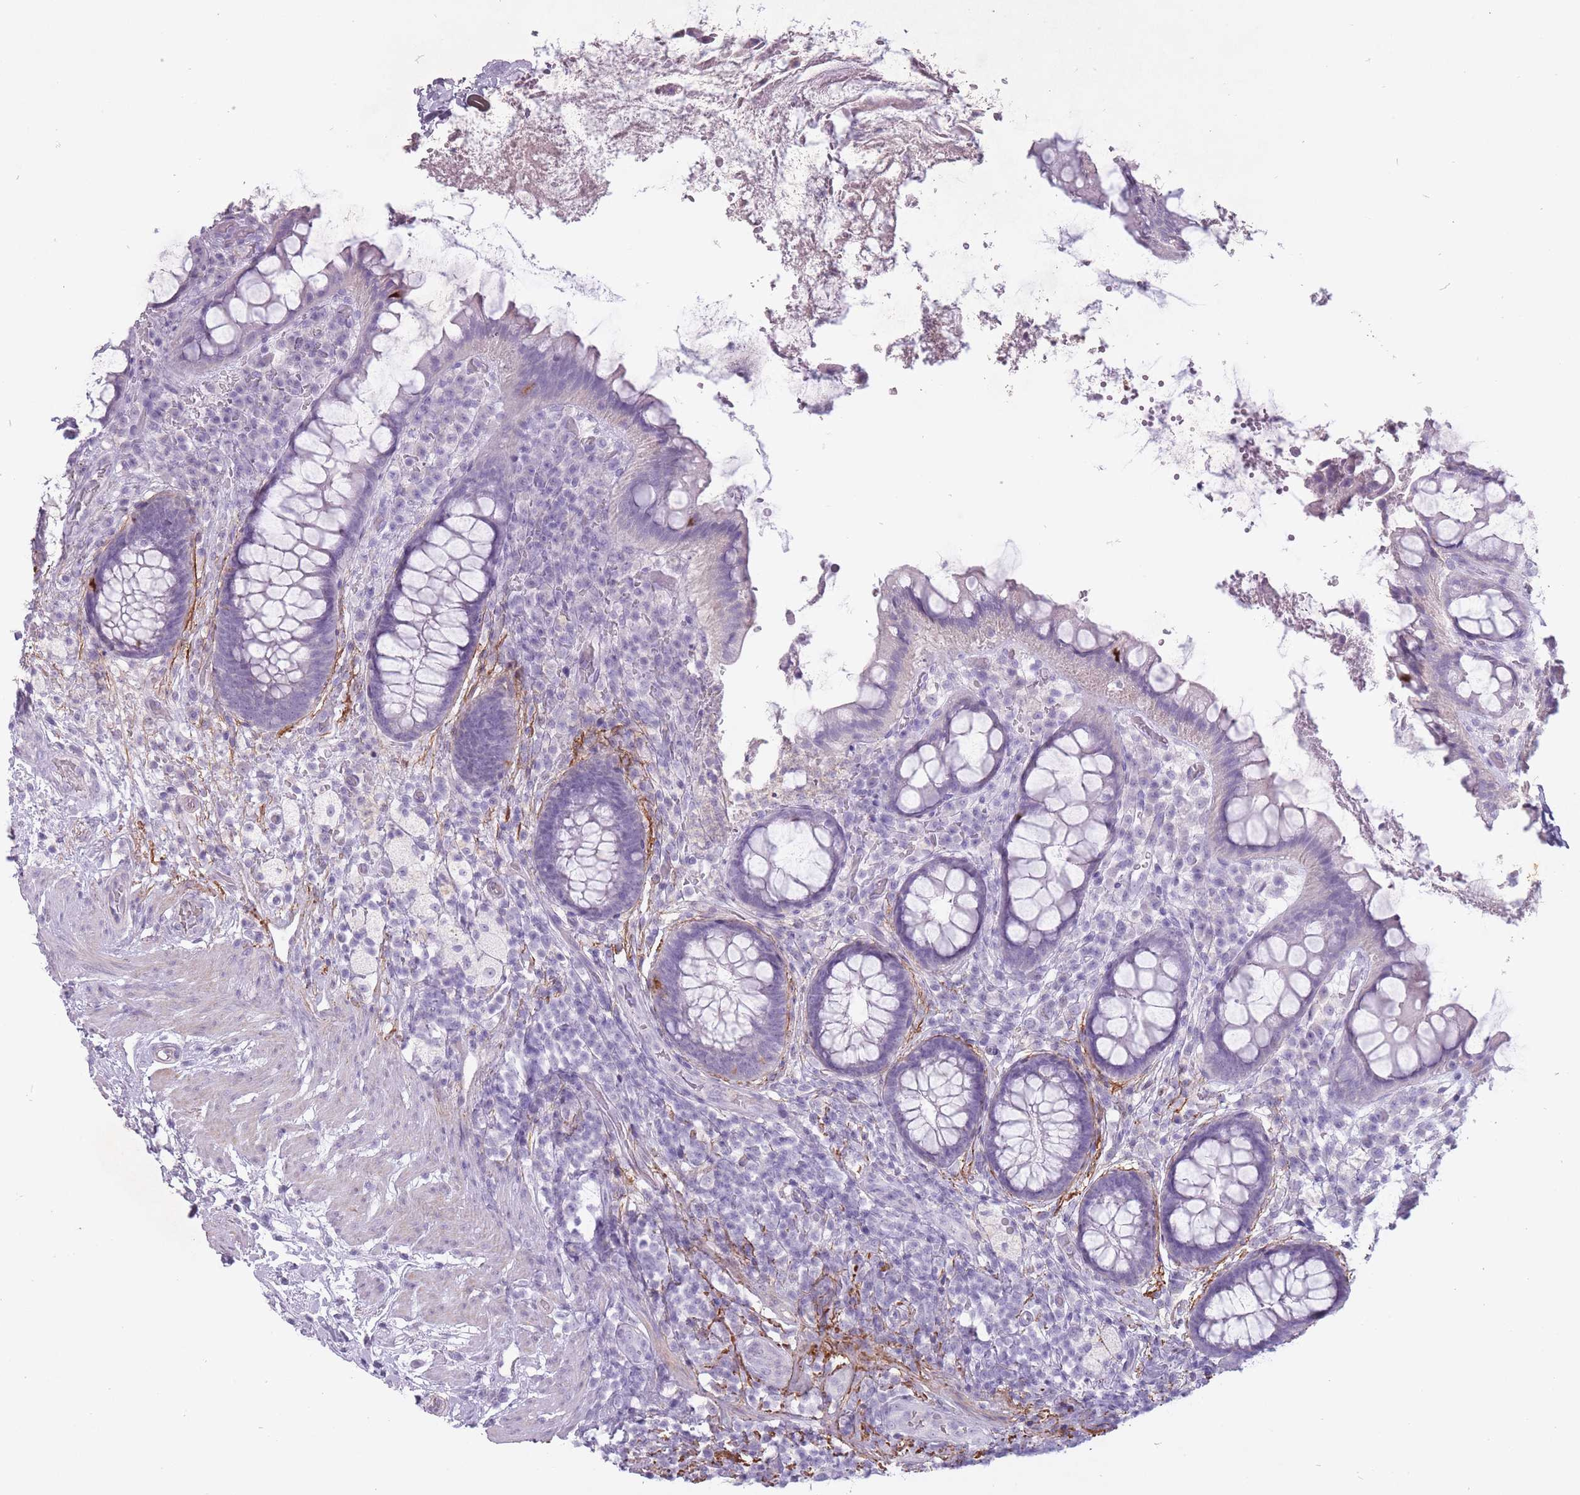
{"staining": {"intensity": "negative", "quantity": "none", "location": "none"}, "tissue": "rectum", "cell_type": "Glandular cells", "image_type": "normal", "snomed": [{"axis": "morphology", "description": "Normal tissue, NOS"}, {"axis": "topography", "description": "Rectum"}, {"axis": "topography", "description": "Peripheral nerve tissue"}], "caption": "Human rectum stained for a protein using IHC exhibits no staining in glandular cells.", "gene": "RFX4", "patient": {"sex": "female", "age": 69}}